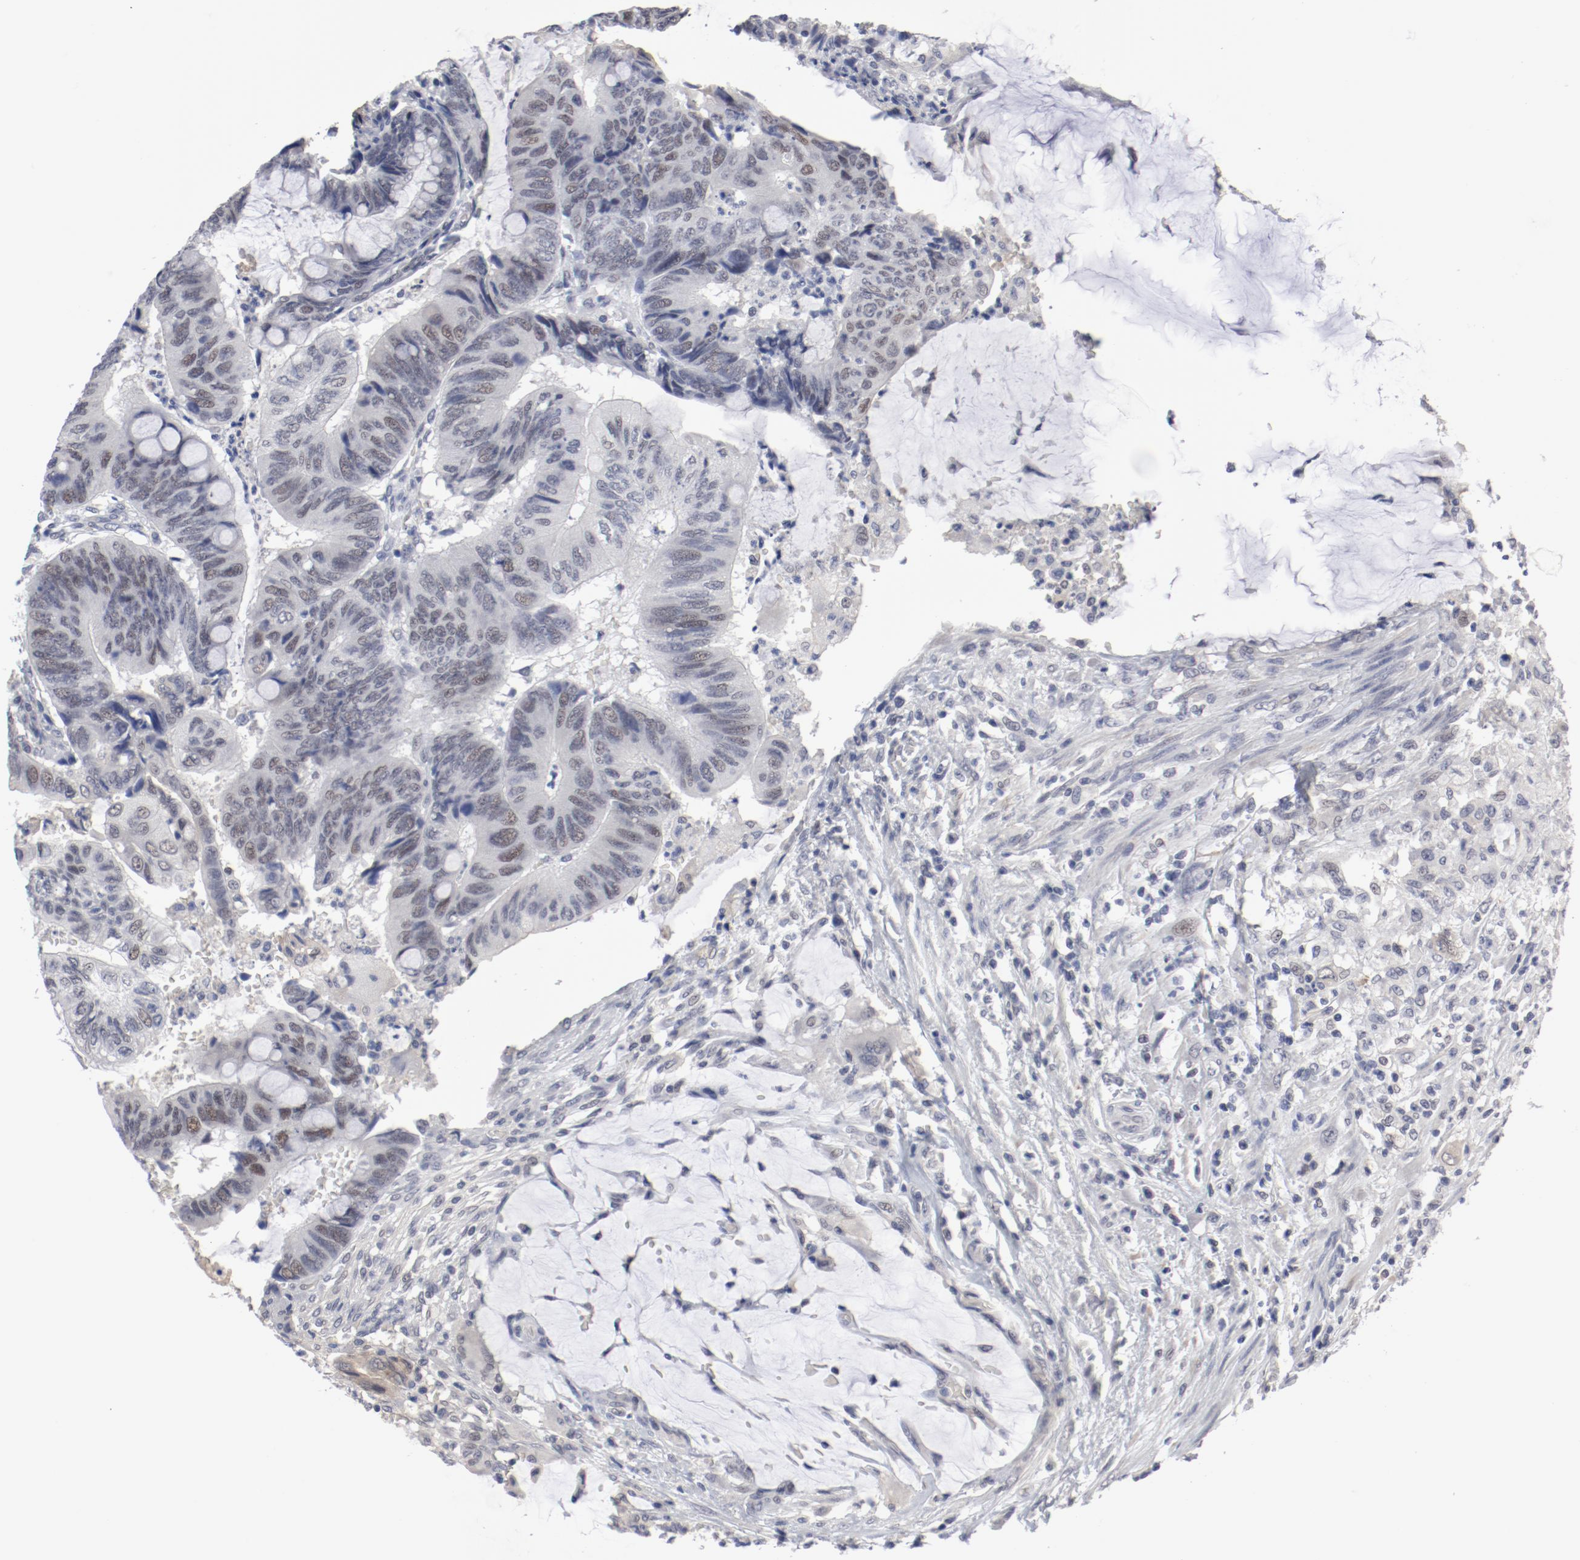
{"staining": {"intensity": "weak", "quantity": "<25%", "location": "nuclear"}, "tissue": "colorectal cancer", "cell_type": "Tumor cells", "image_type": "cancer", "snomed": [{"axis": "morphology", "description": "Normal tissue, NOS"}, {"axis": "morphology", "description": "Adenocarcinoma, NOS"}, {"axis": "topography", "description": "Rectum"}], "caption": "Tumor cells show no significant protein expression in colorectal adenocarcinoma. The staining was performed using DAB (3,3'-diaminobenzidine) to visualize the protein expression in brown, while the nuclei were stained in blue with hematoxylin (Magnification: 20x).", "gene": "ANKLE2", "patient": {"sex": "male", "age": 92}}